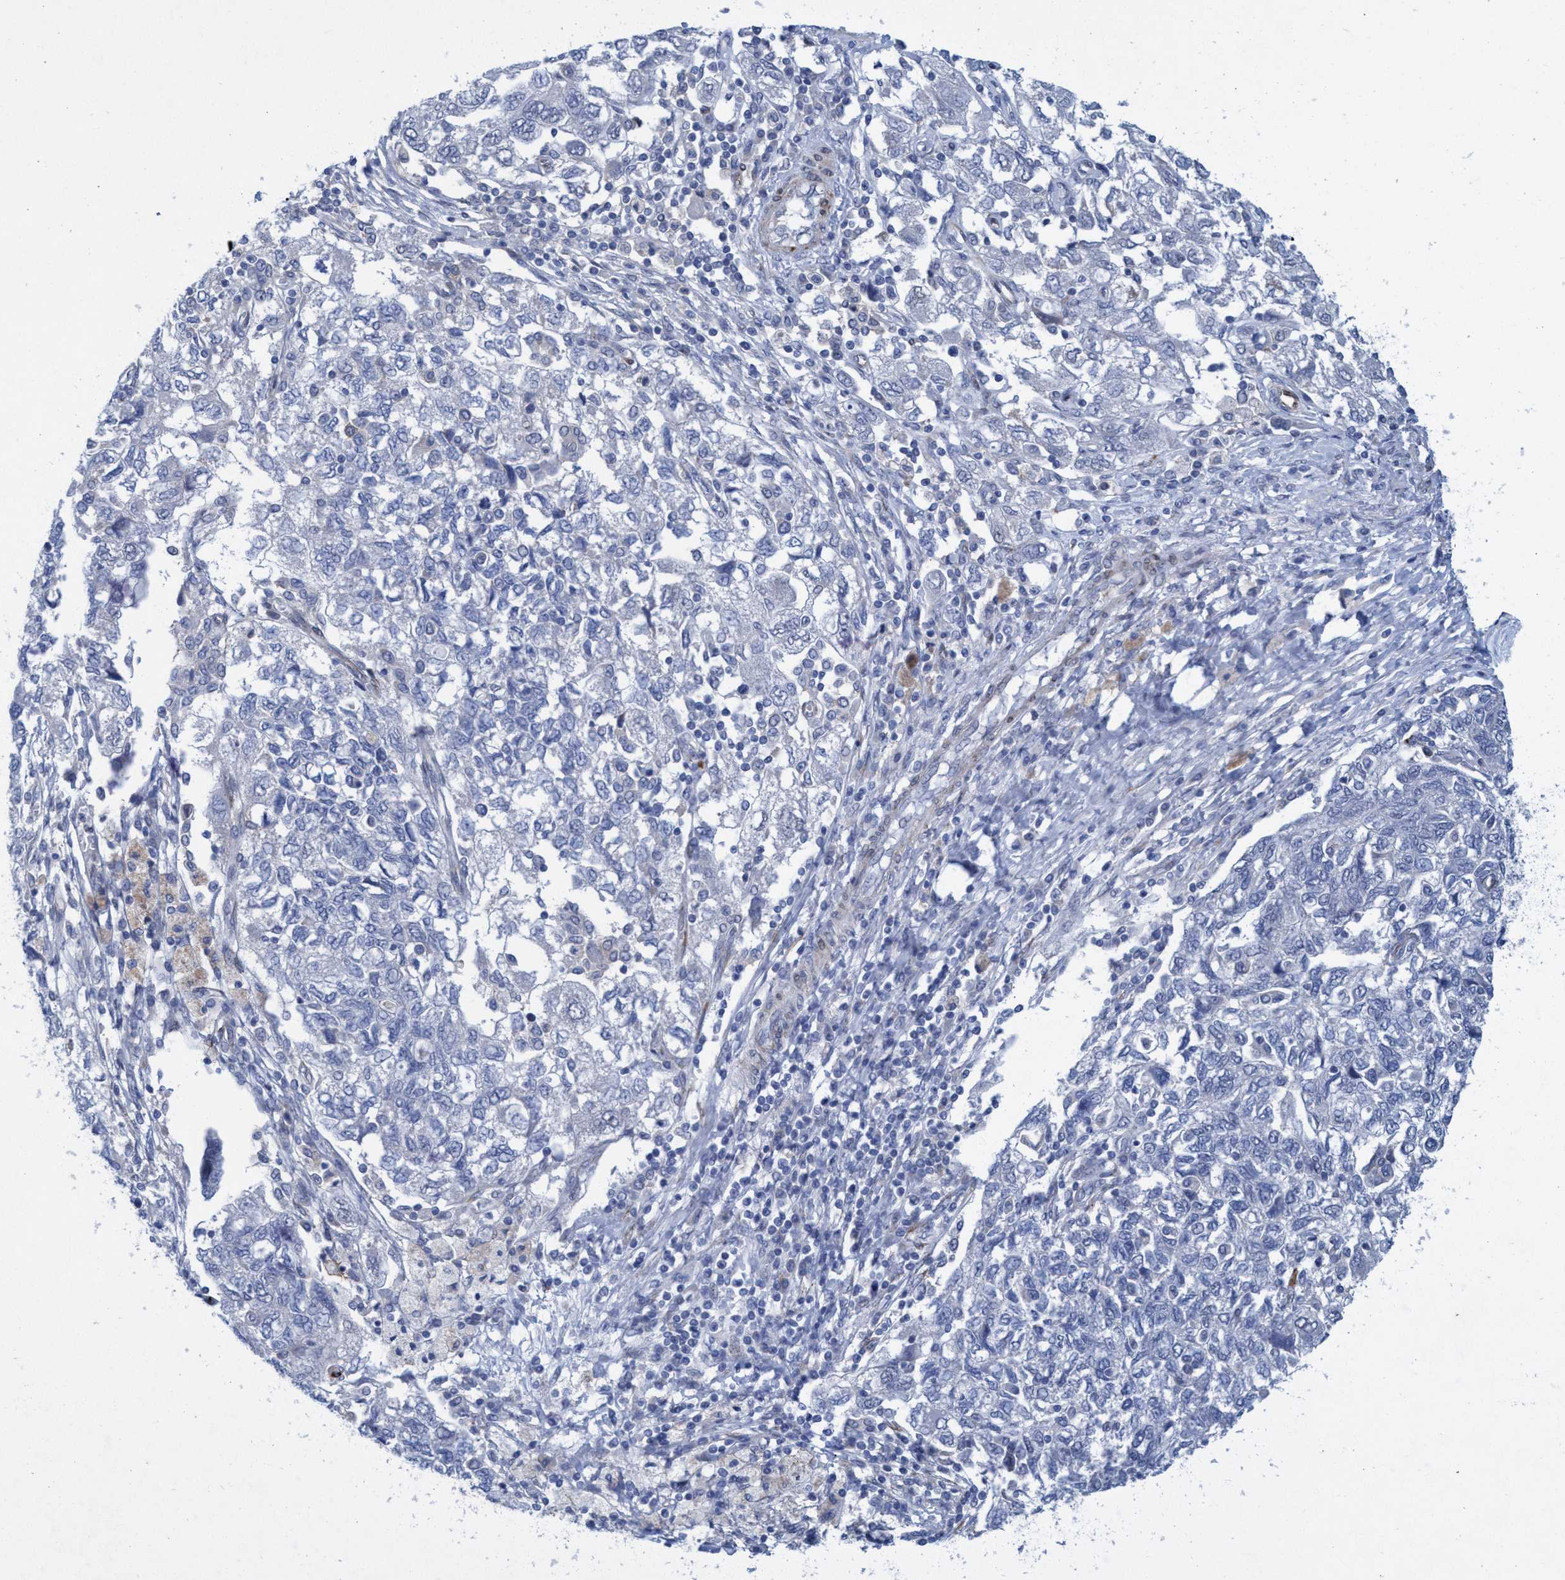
{"staining": {"intensity": "negative", "quantity": "none", "location": "none"}, "tissue": "ovarian cancer", "cell_type": "Tumor cells", "image_type": "cancer", "snomed": [{"axis": "morphology", "description": "Carcinoma, NOS"}, {"axis": "morphology", "description": "Cystadenocarcinoma, serous, NOS"}, {"axis": "topography", "description": "Ovary"}], "caption": "Tumor cells are negative for protein expression in human ovarian cancer.", "gene": "SLC43A2", "patient": {"sex": "female", "age": 69}}